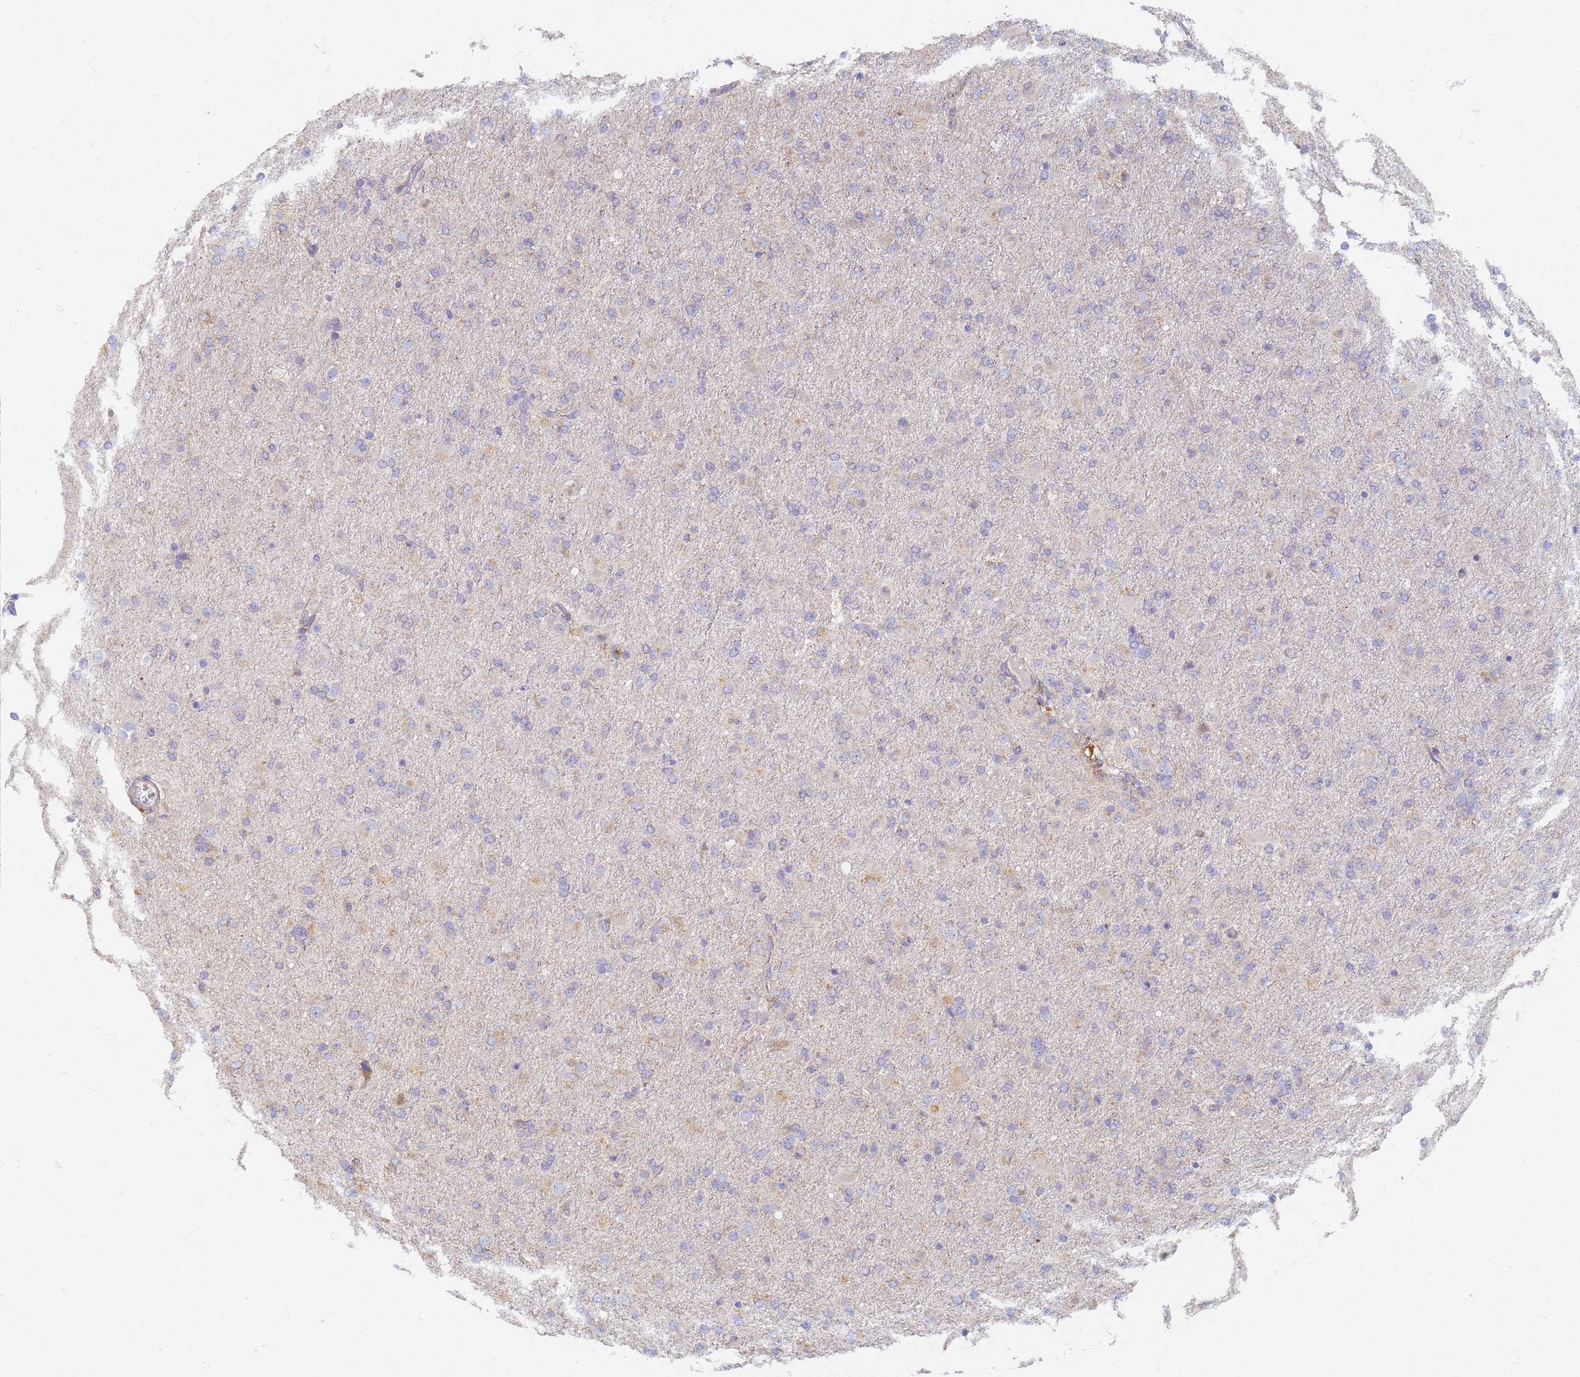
{"staining": {"intensity": "weak", "quantity": "<25%", "location": "cytoplasmic/membranous"}, "tissue": "glioma", "cell_type": "Tumor cells", "image_type": "cancer", "snomed": [{"axis": "morphology", "description": "Glioma, malignant, Low grade"}, {"axis": "topography", "description": "Brain"}], "caption": "This photomicrograph is of malignant glioma (low-grade) stained with IHC to label a protein in brown with the nuclei are counter-stained blue. There is no positivity in tumor cells.", "gene": "UTP23", "patient": {"sex": "male", "age": 65}}